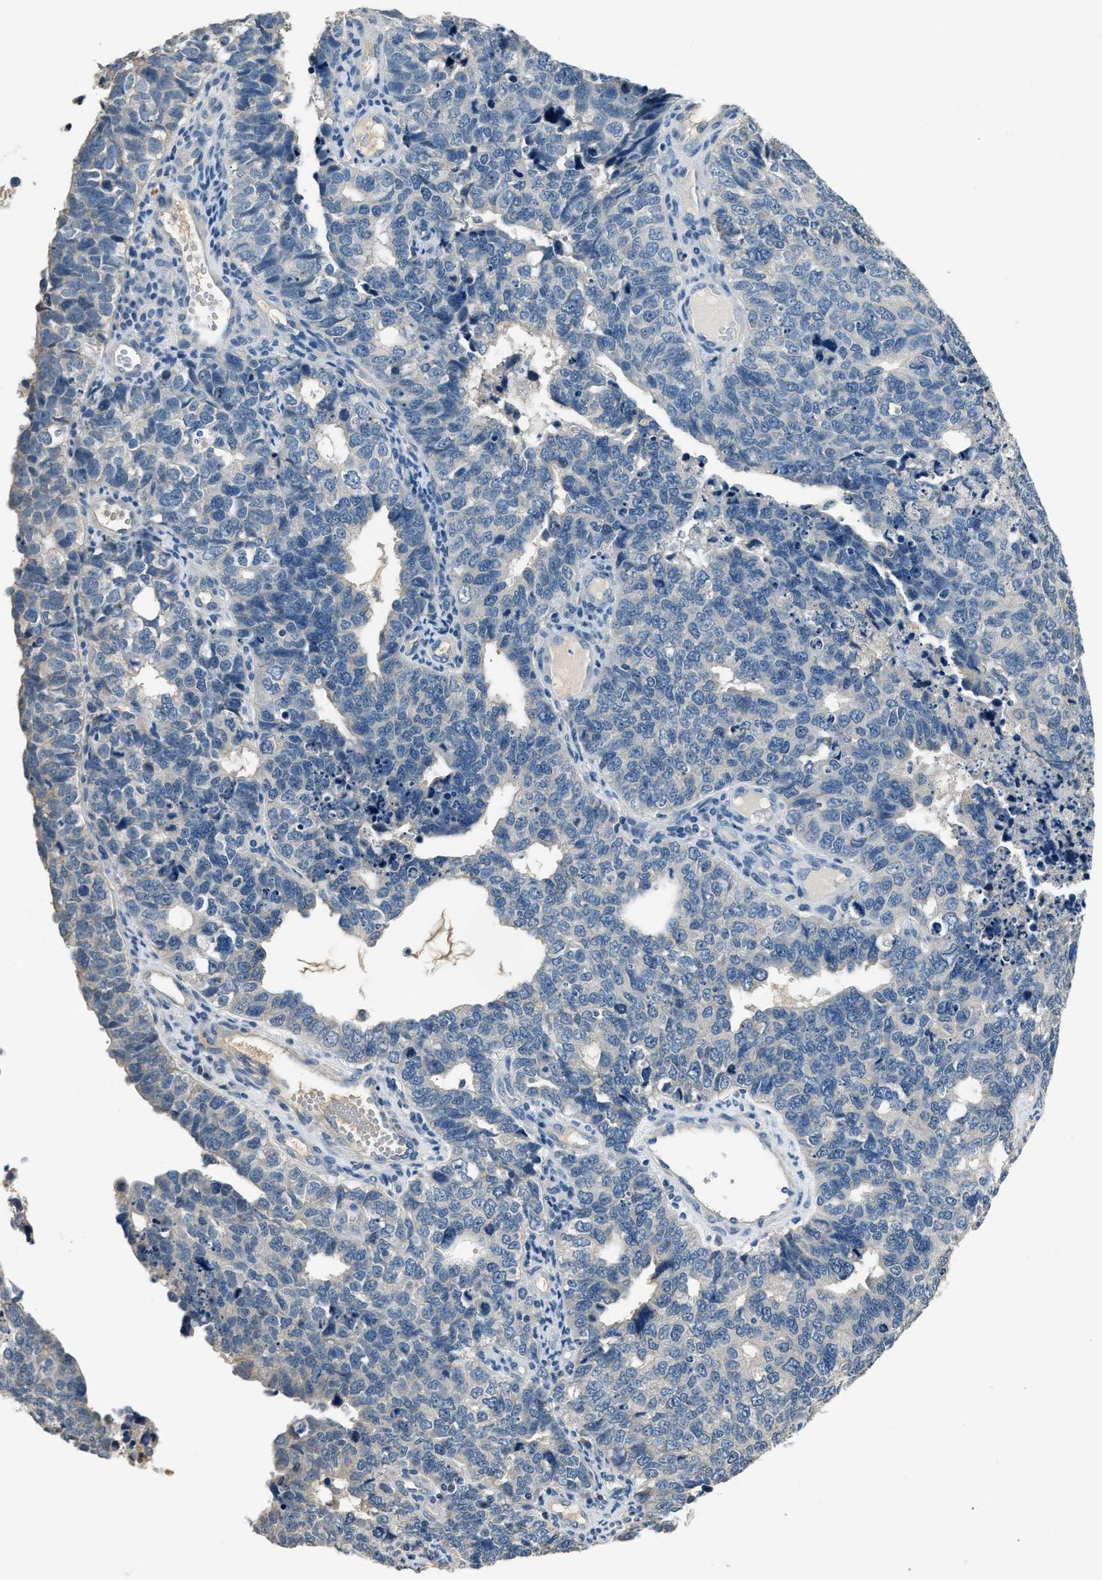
{"staining": {"intensity": "negative", "quantity": "none", "location": "none"}, "tissue": "cervical cancer", "cell_type": "Tumor cells", "image_type": "cancer", "snomed": [{"axis": "morphology", "description": "Squamous cell carcinoma, NOS"}, {"axis": "topography", "description": "Cervix"}], "caption": "A high-resolution image shows immunohistochemistry (IHC) staining of cervical cancer, which demonstrates no significant staining in tumor cells.", "gene": "INHA", "patient": {"sex": "female", "age": 63}}